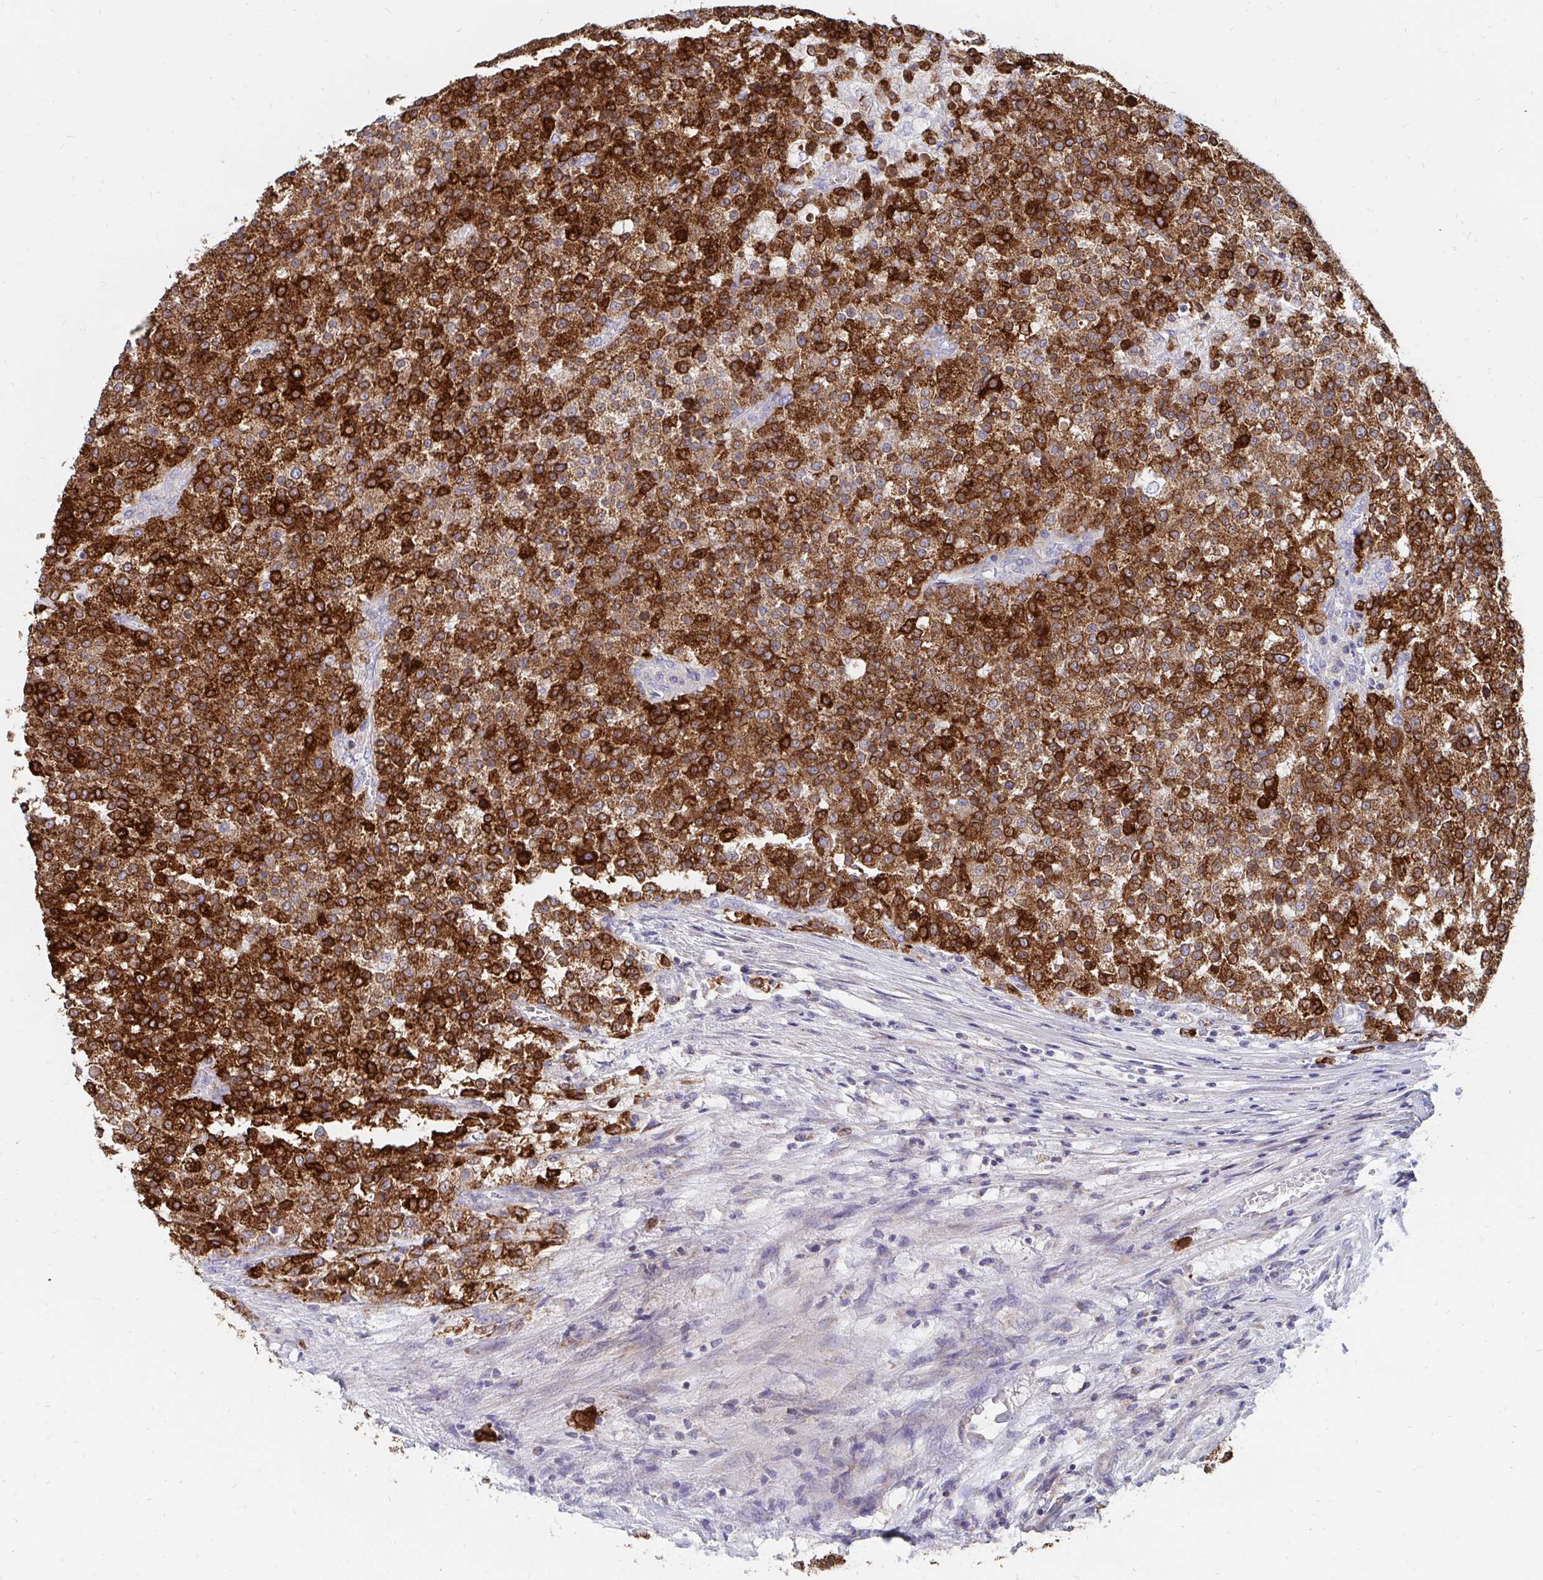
{"staining": {"intensity": "strong", "quantity": ">75%", "location": "cytoplasmic/membranous"}, "tissue": "testis cancer", "cell_type": "Tumor cells", "image_type": "cancer", "snomed": [{"axis": "morphology", "description": "Seminoma, NOS"}, {"axis": "topography", "description": "Testis"}], "caption": "Strong cytoplasmic/membranous staining is seen in about >75% of tumor cells in testis cancer. Using DAB (3,3'-diaminobenzidine) (brown) and hematoxylin (blue) stains, captured at high magnification using brightfield microscopy.", "gene": "PC", "patient": {"sex": "male", "age": 59}}